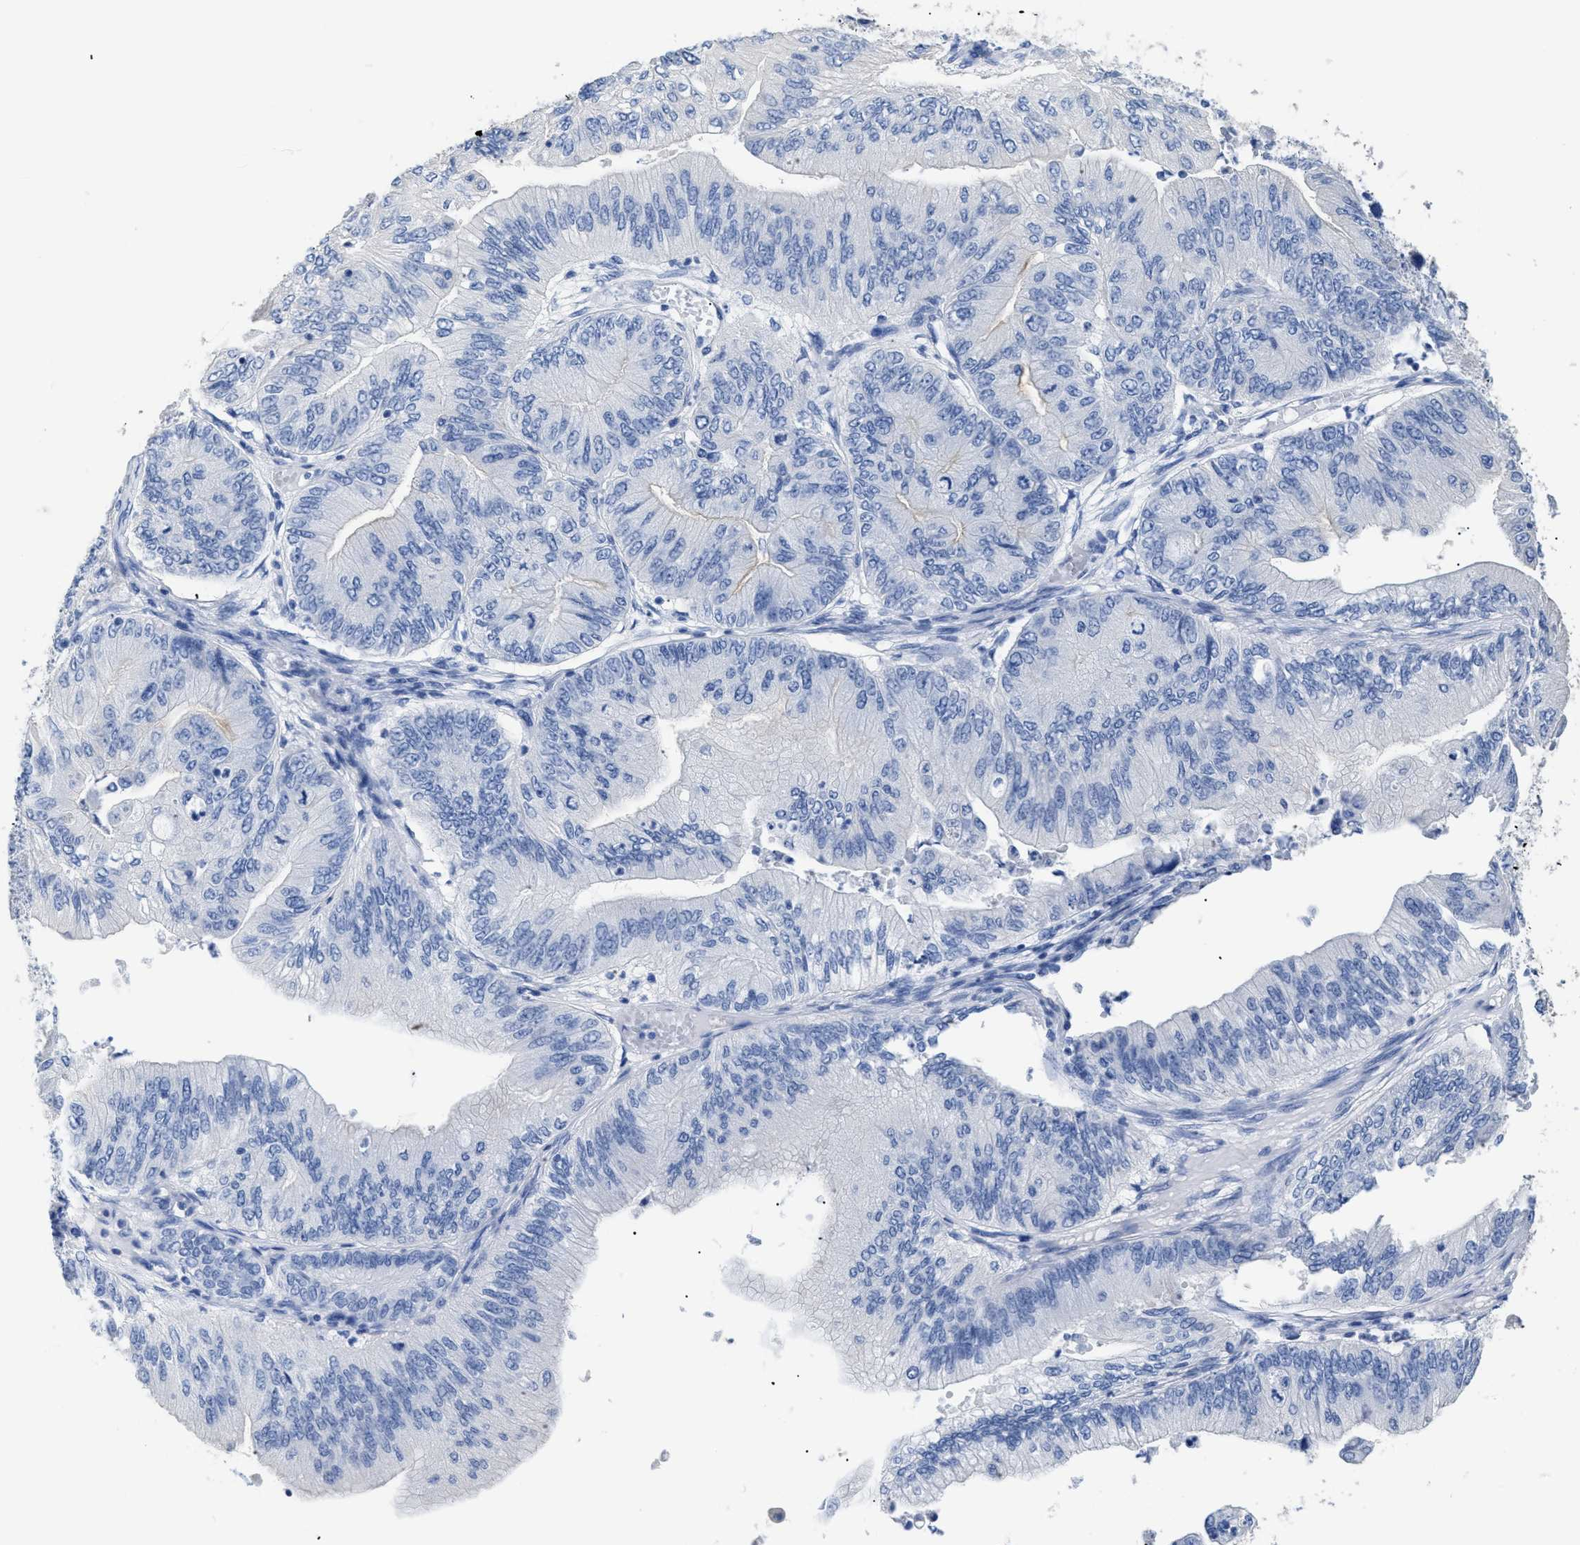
{"staining": {"intensity": "negative", "quantity": "none", "location": "none"}, "tissue": "ovarian cancer", "cell_type": "Tumor cells", "image_type": "cancer", "snomed": [{"axis": "morphology", "description": "Cystadenocarcinoma, mucinous, NOS"}, {"axis": "topography", "description": "Ovary"}], "caption": "Tumor cells show no significant positivity in ovarian mucinous cystadenocarcinoma.", "gene": "DLC1", "patient": {"sex": "female", "age": 61}}